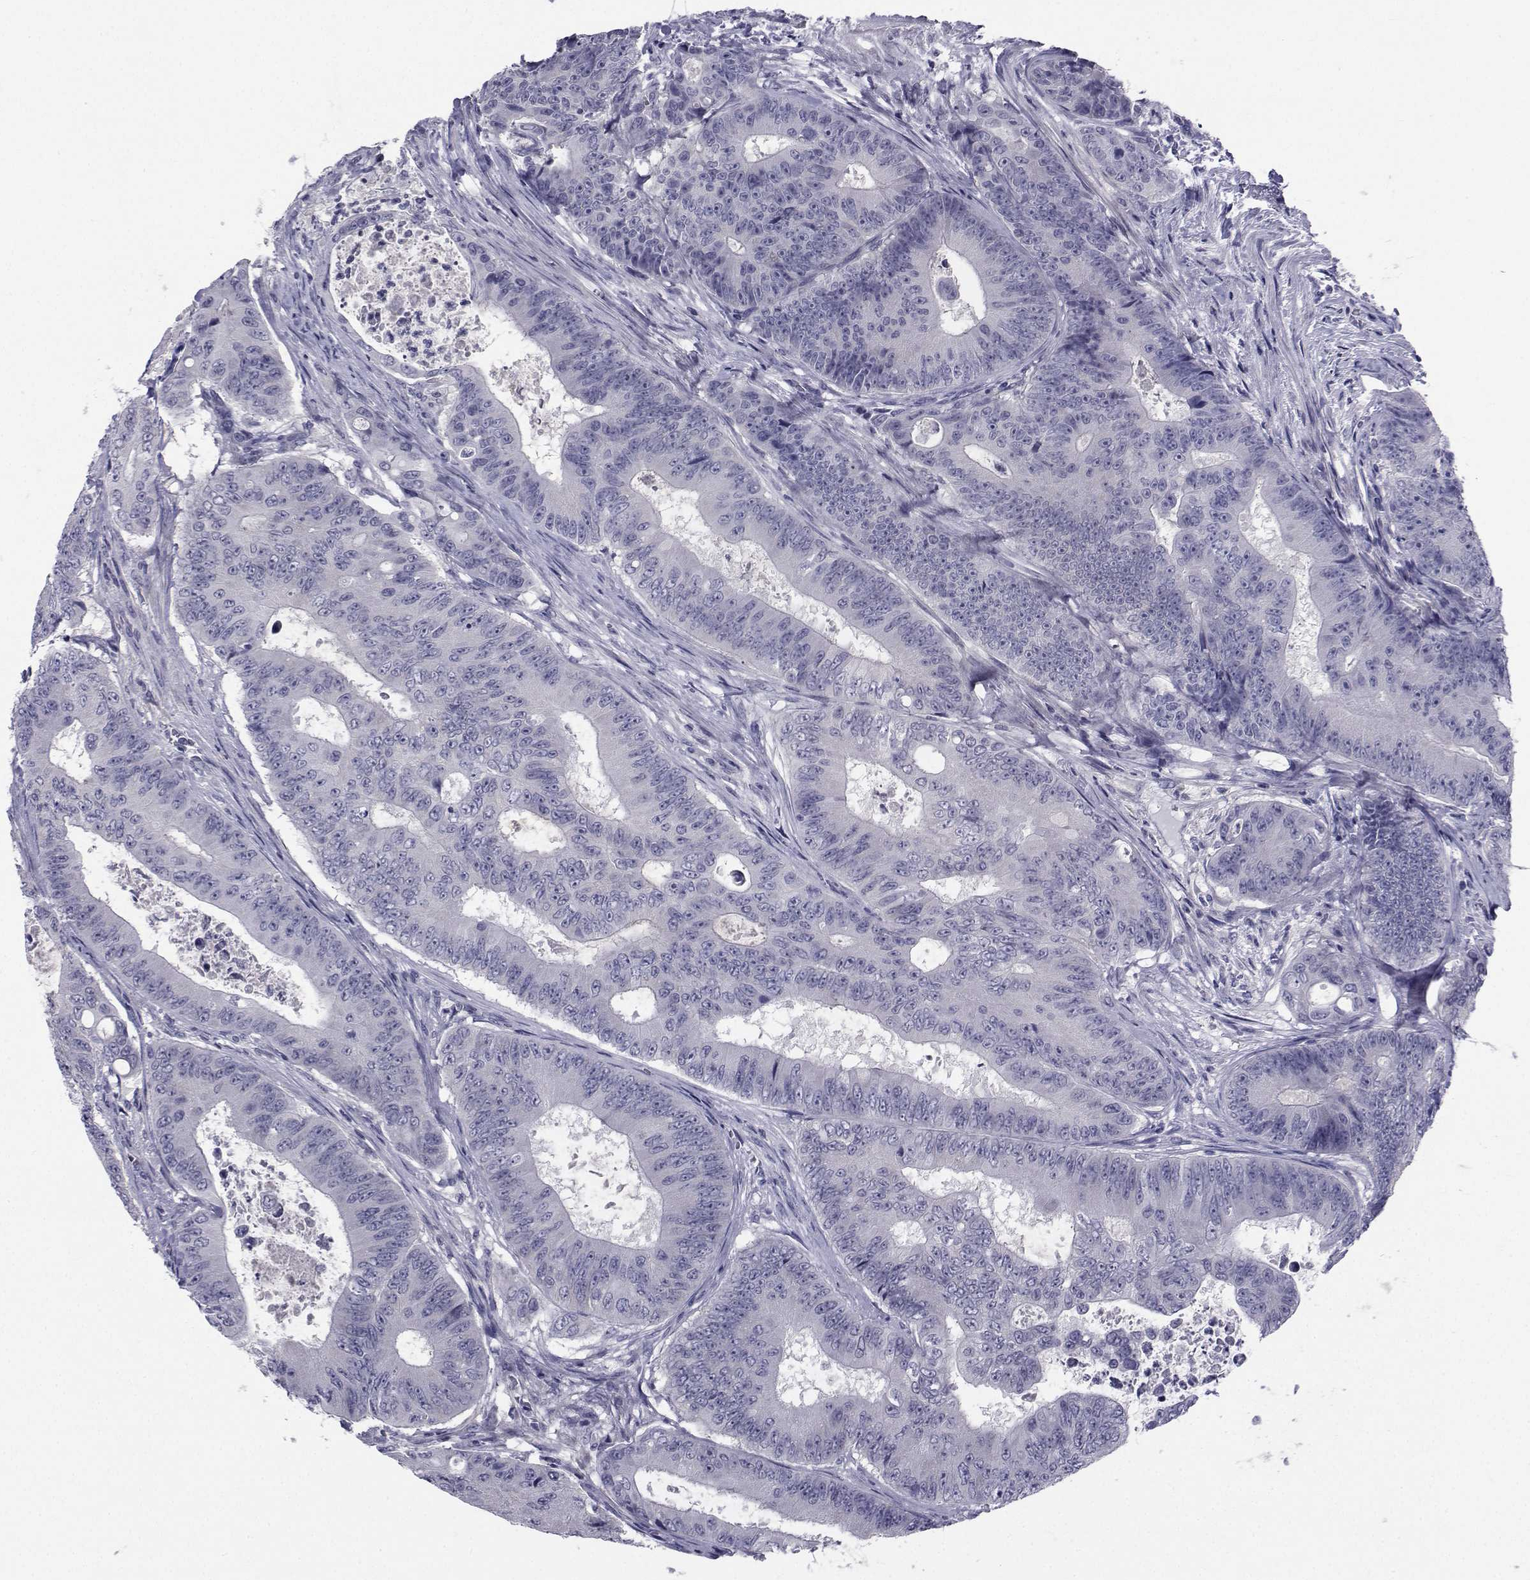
{"staining": {"intensity": "negative", "quantity": "none", "location": "none"}, "tissue": "colorectal cancer", "cell_type": "Tumor cells", "image_type": "cancer", "snomed": [{"axis": "morphology", "description": "Adenocarcinoma, NOS"}, {"axis": "topography", "description": "Colon"}], "caption": "Micrograph shows no significant protein expression in tumor cells of colorectal cancer.", "gene": "CHRNA1", "patient": {"sex": "female", "age": 48}}